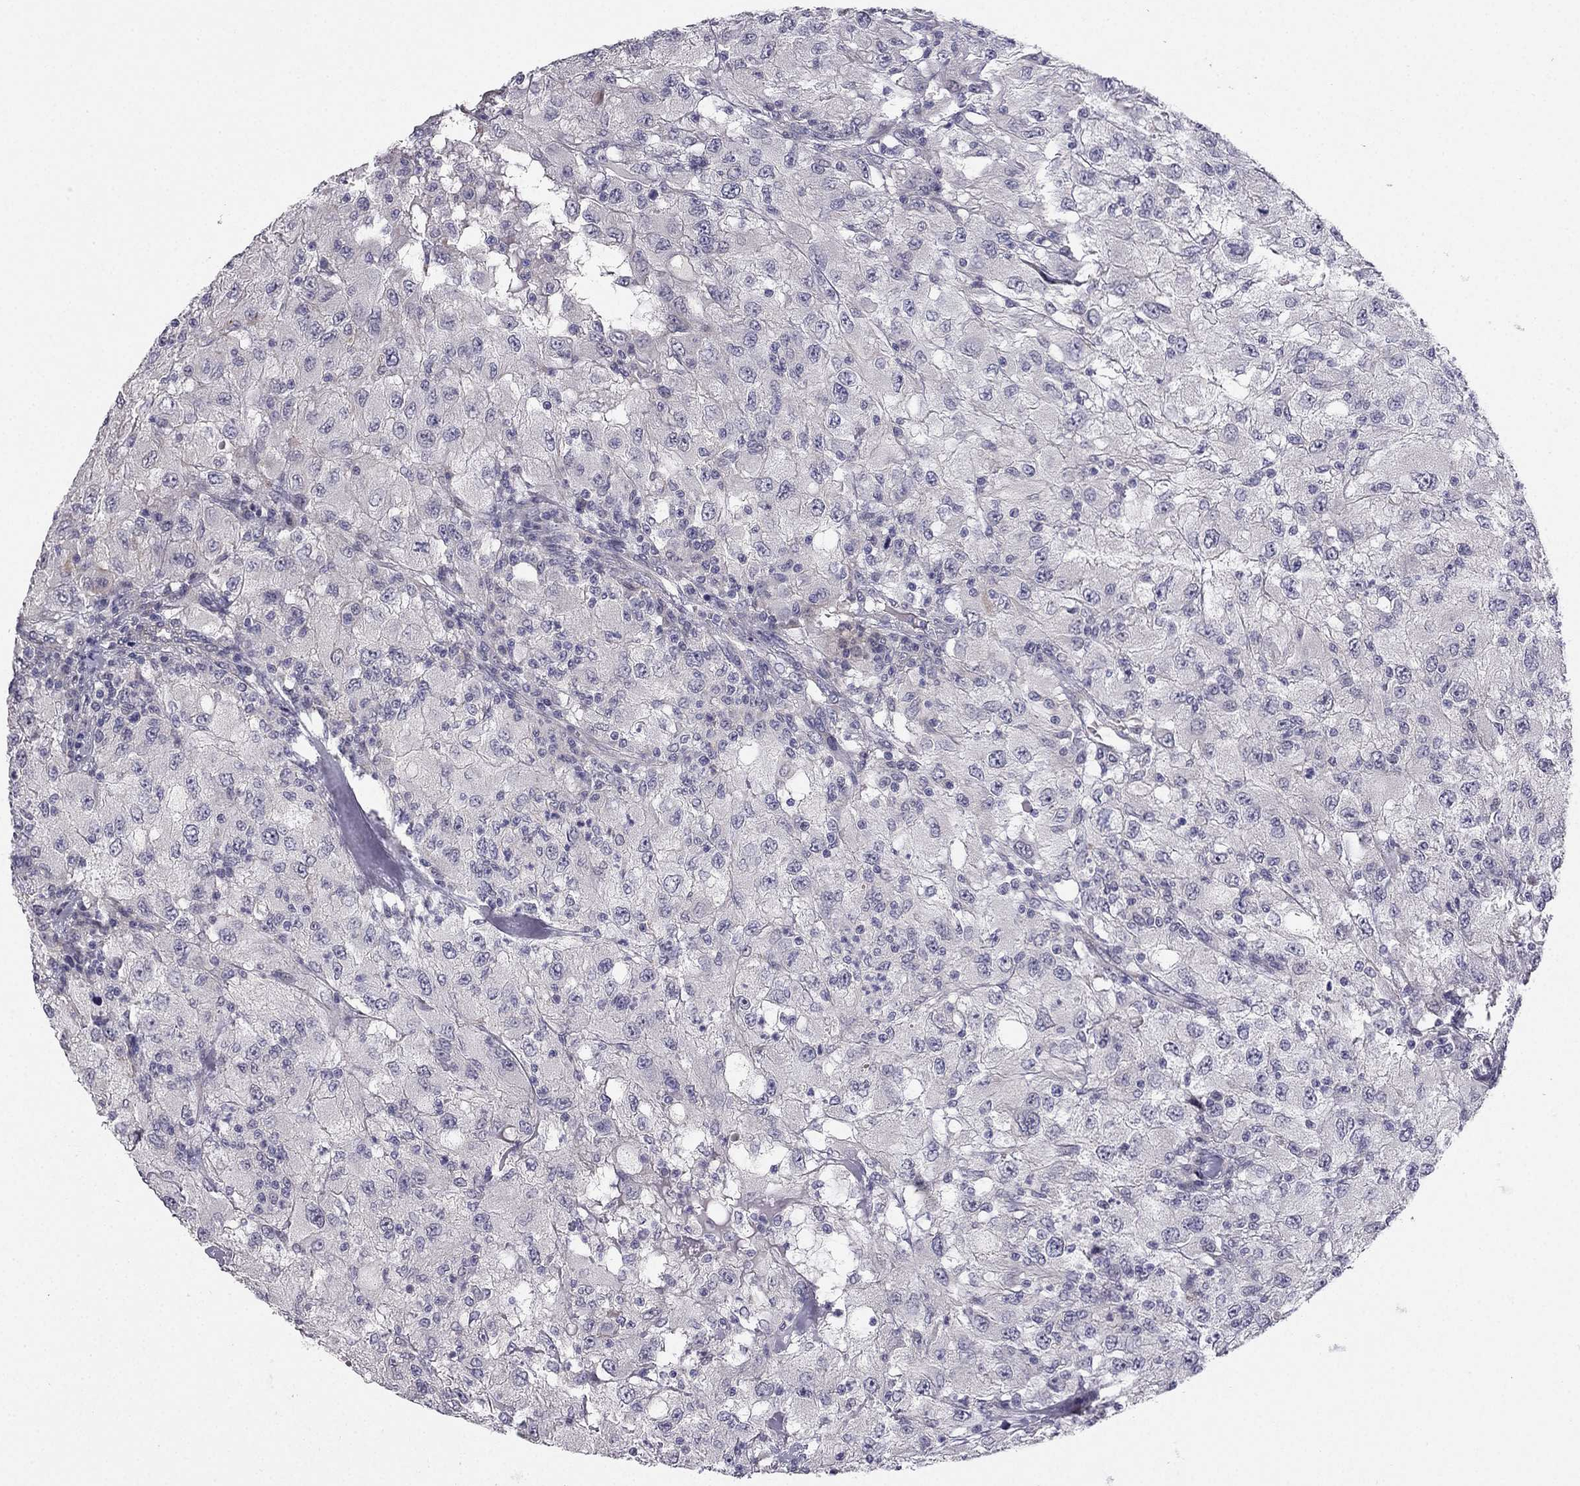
{"staining": {"intensity": "negative", "quantity": "none", "location": "none"}, "tissue": "renal cancer", "cell_type": "Tumor cells", "image_type": "cancer", "snomed": [{"axis": "morphology", "description": "Adenocarcinoma, NOS"}, {"axis": "topography", "description": "Kidney"}], "caption": "The photomicrograph displays no significant positivity in tumor cells of adenocarcinoma (renal).", "gene": "CHST8", "patient": {"sex": "female", "age": 67}}